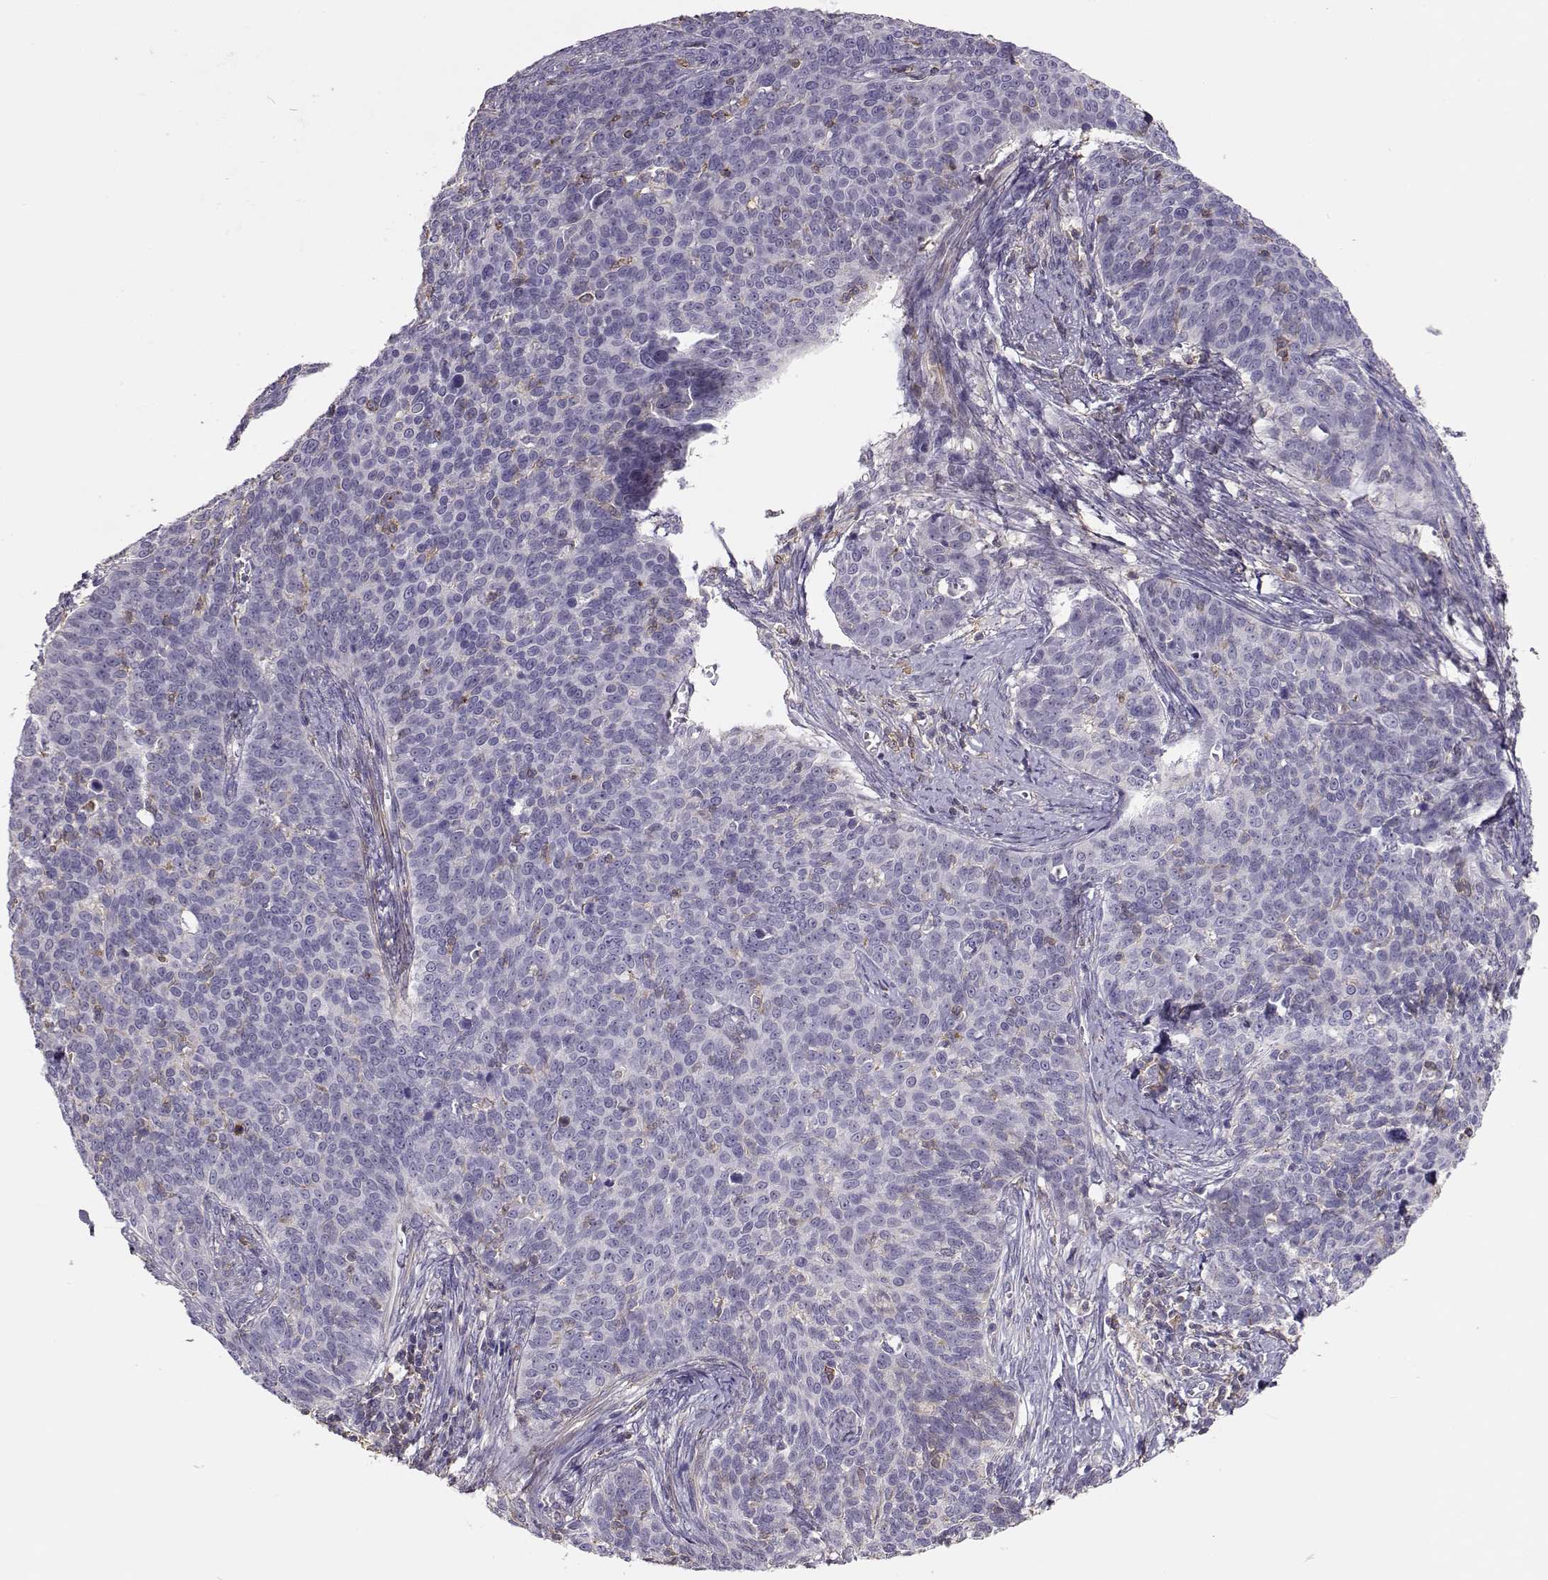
{"staining": {"intensity": "negative", "quantity": "none", "location": "none"}, "tissue": "cervical cancer", "cell_type": "Tumor cells", "image_type": "cancer", "snomed": [{"axis": "morphology", "description": "Squamous cell carcinoma, NOS"}, {"axis": "topography", "description": "Cervix"}], "caption": "The image demonstrates no staining of tumor cells in cervical cancer. (Brightfield microscopy of DAB IHC at high magnification).", "gene": "DAPL1", "patient": {"sex": "female", "age": 39}}